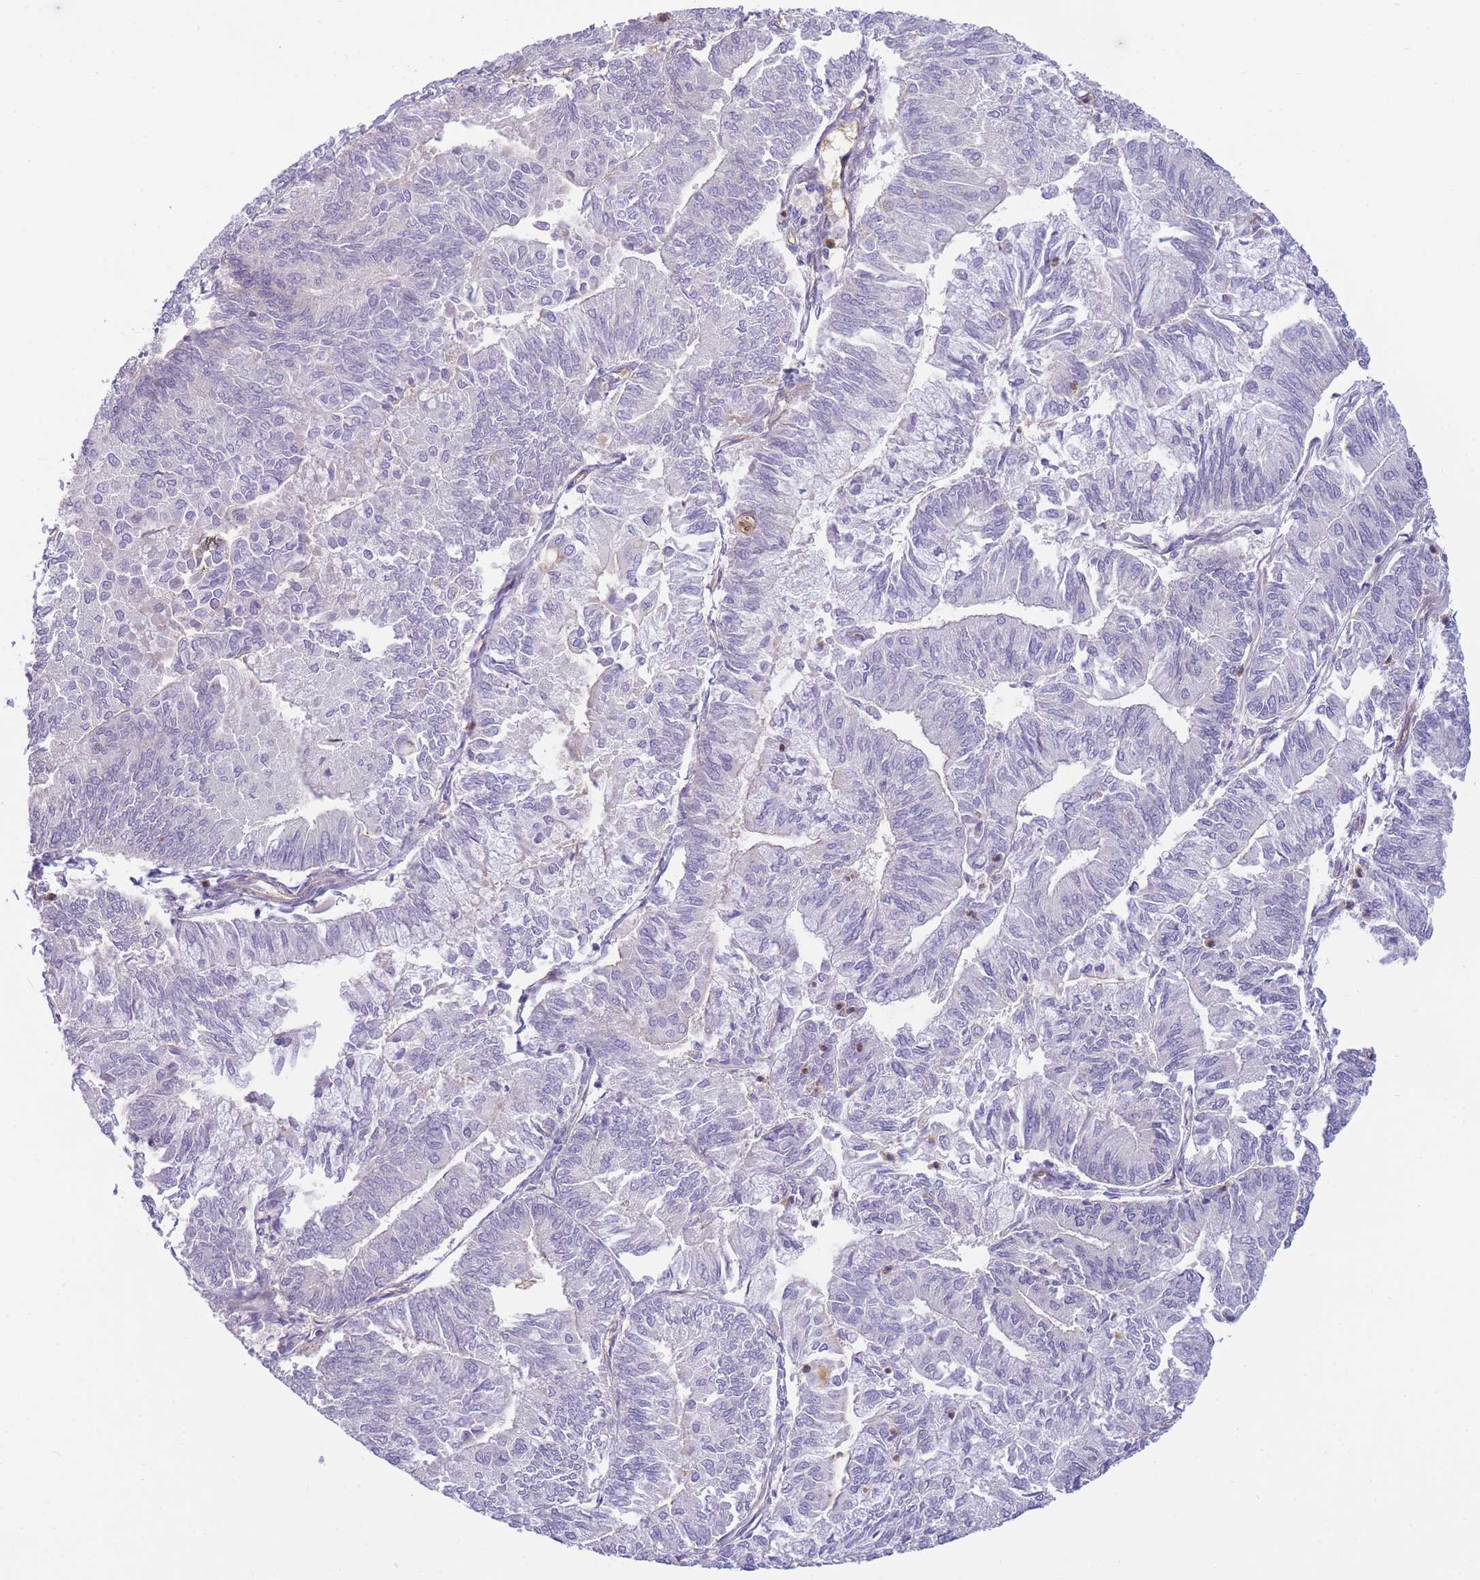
{"staining": {"intensity": "negative", "quantity": "none", "location": "none"}, "tissue": "smooth muscle", "cell_type": "Smooth muscle cells", "image_type": "normal", "snomed": [{"axis": "morphology", "description": "Normal tissue, NOS"}, {"axis": "topography", "description": "Smooth muscle"}, {"axis": "topography", "description": "Uterus"}], "caption": "High magnification brightfield microscopy of unremarkable smooth muscle stained with DAB (brown) and counterstained with hematoxylin (blue): smooth muscle cells show no significant staining. Nuclei are stained in blue.", "gene": "SULT1A1", "patient": {"sex": "female", "age": 59}}